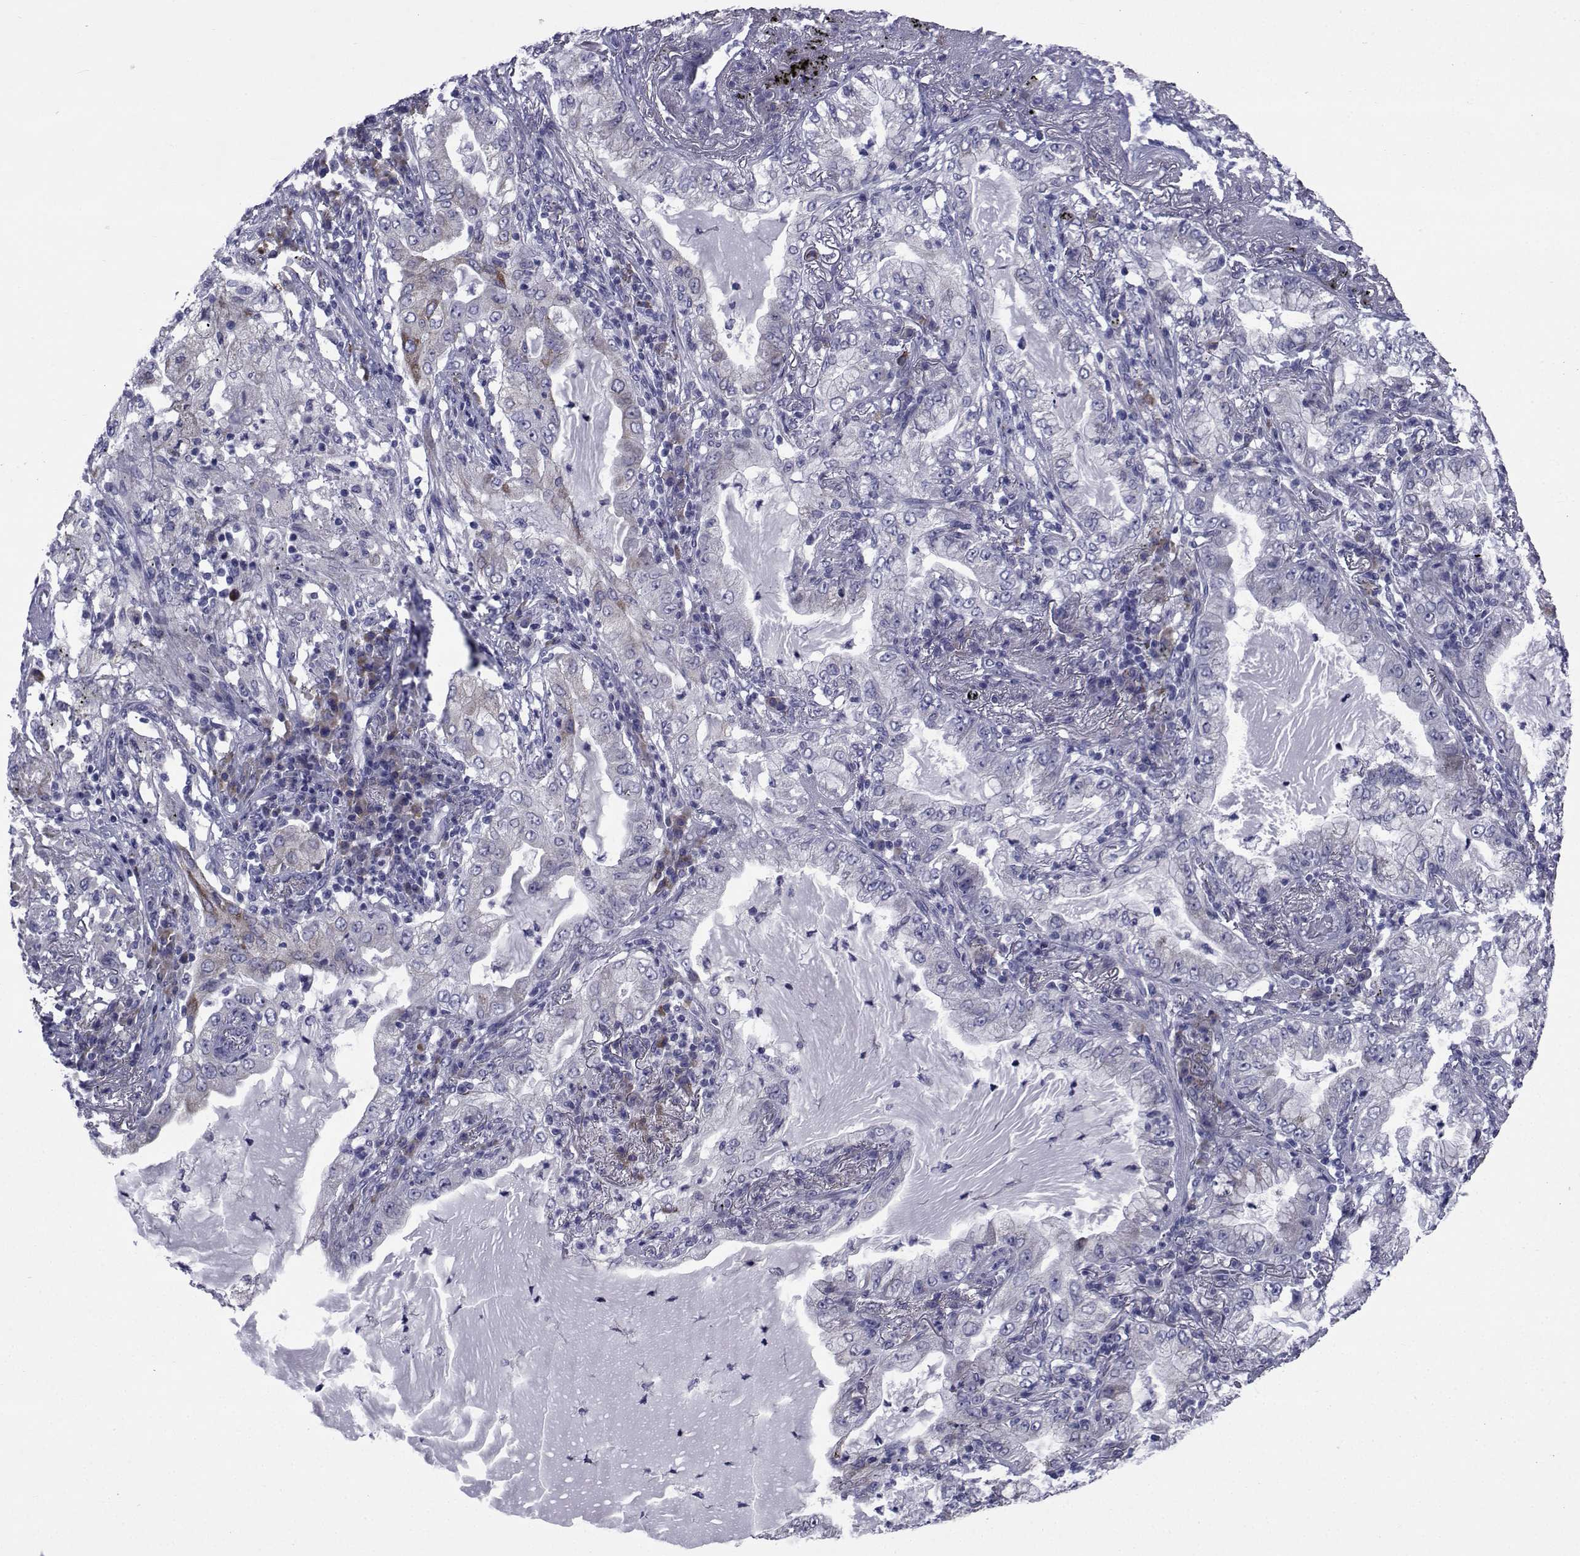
{"staining": {"intensity": "negative", "quantity": "none", "location": "none"}, "tissue": "lung cancer", "cell_type": "Tumor cells", "image_type": "cancer", "snomed": [{"axis": "morphology", "description": "Adenocarcinoma, NOS"}, {"axis": "topography", "description": "Lung"}], "caption": "Immunohistochemical staining of lung adenocarcinoma displays no significant staining in tumor cells.", "gene": "ROPN1", "patient": {"sex": "female", "age": 73}}